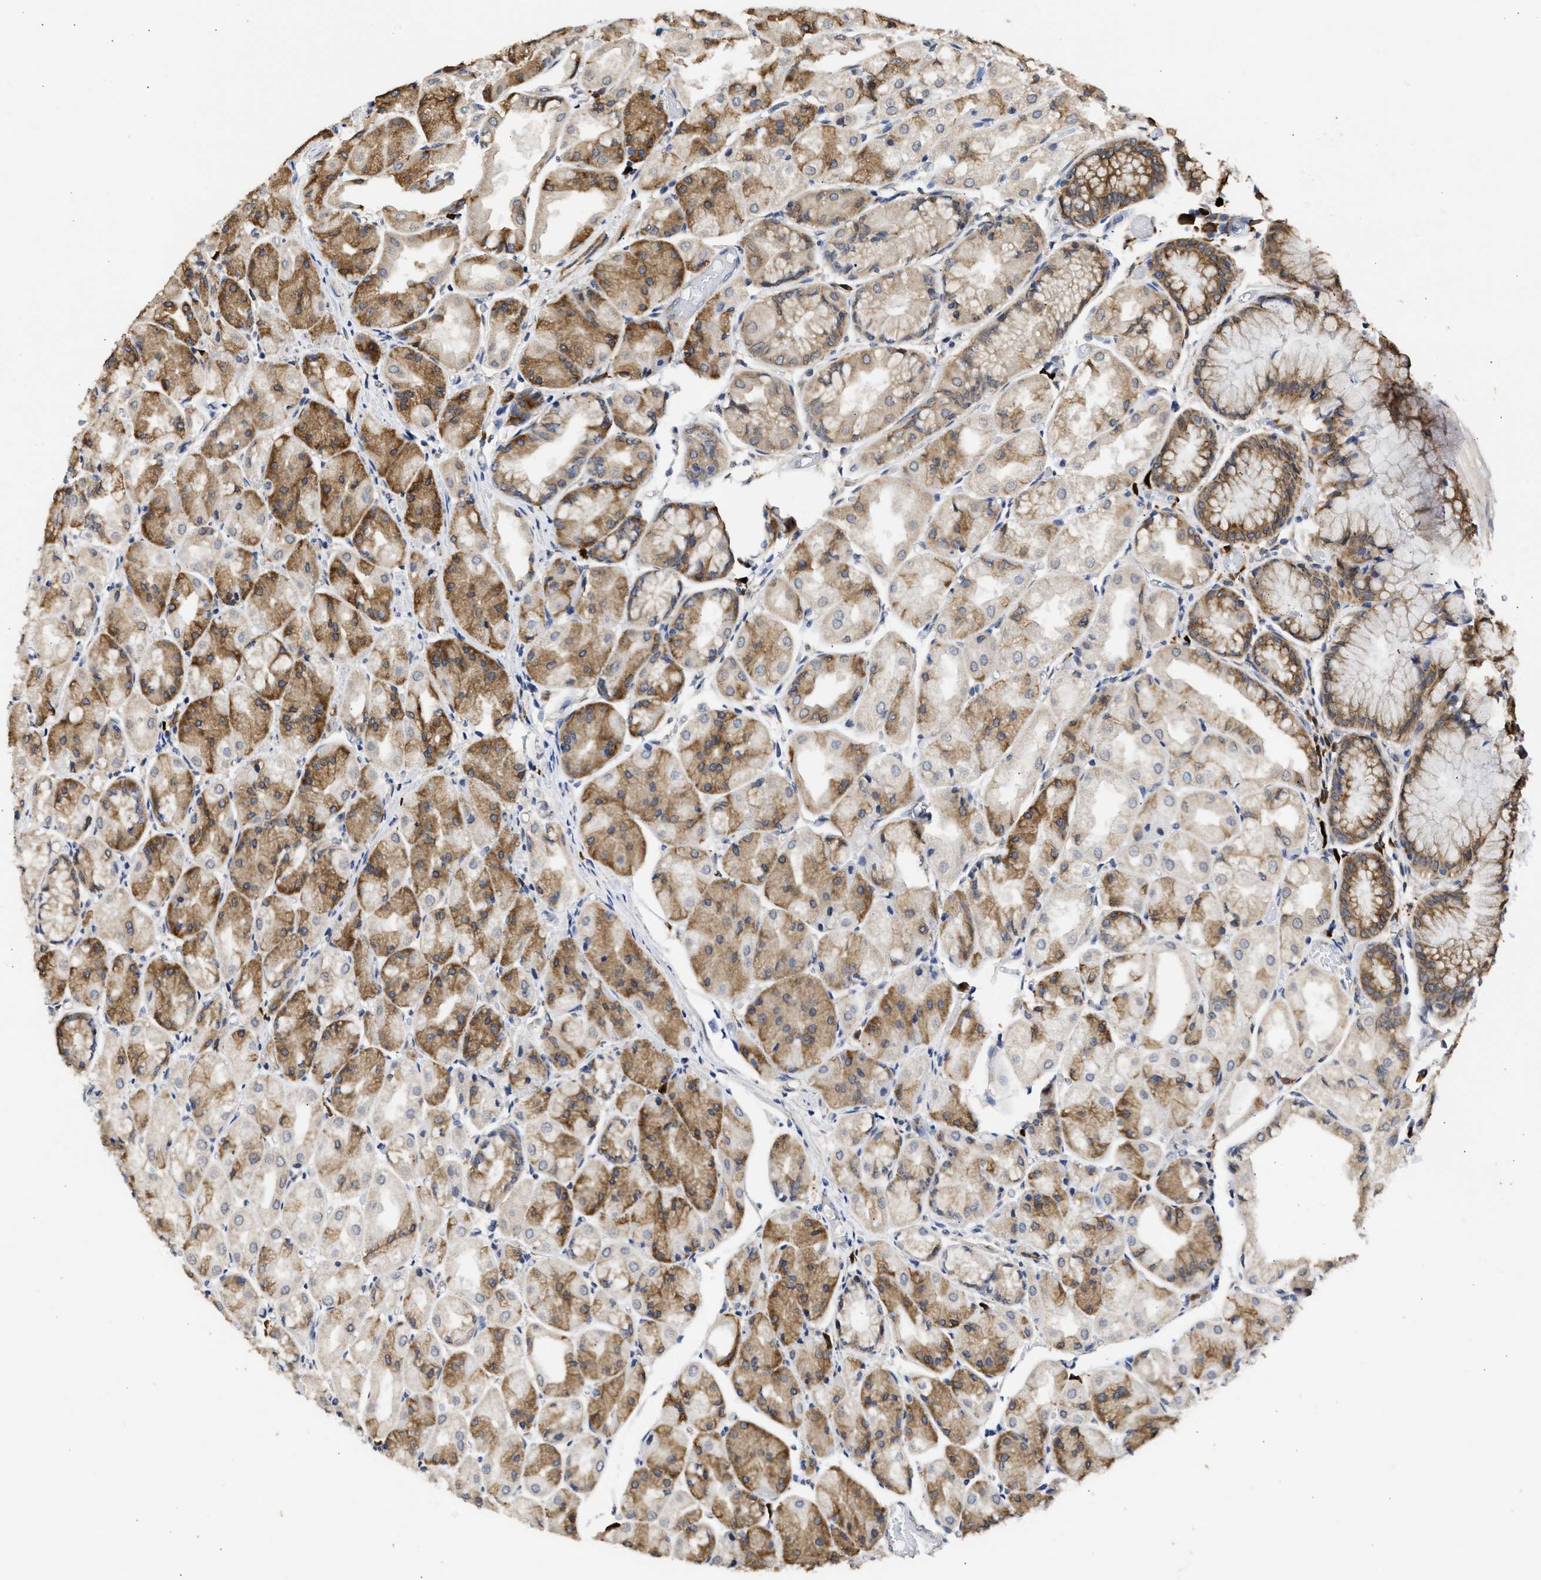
{"staining": {"intensity": "moderate", "quantity": ">75%", "location": "cytoplasmic/membranous"}, "tissue": "stomach", "cell_type": "Glandular cells", "image_type": "normal", "snomed": [{"axis": "morphology", "description": "Normal tissue, NOS"}, {"axis": "topography", "description": "Stomach, upper"}], "caption": "Immunohistochemistry (IHC) of benign stomach reveals medium levels of moderate cytoplasmic/membranous staining in approximately >75% of glandular cells. (DAB IHC, brown staining for protein, blue staining for nuclei).", "gene": "DNAJC1", "patient": {"sex": "male", "age": 72}}